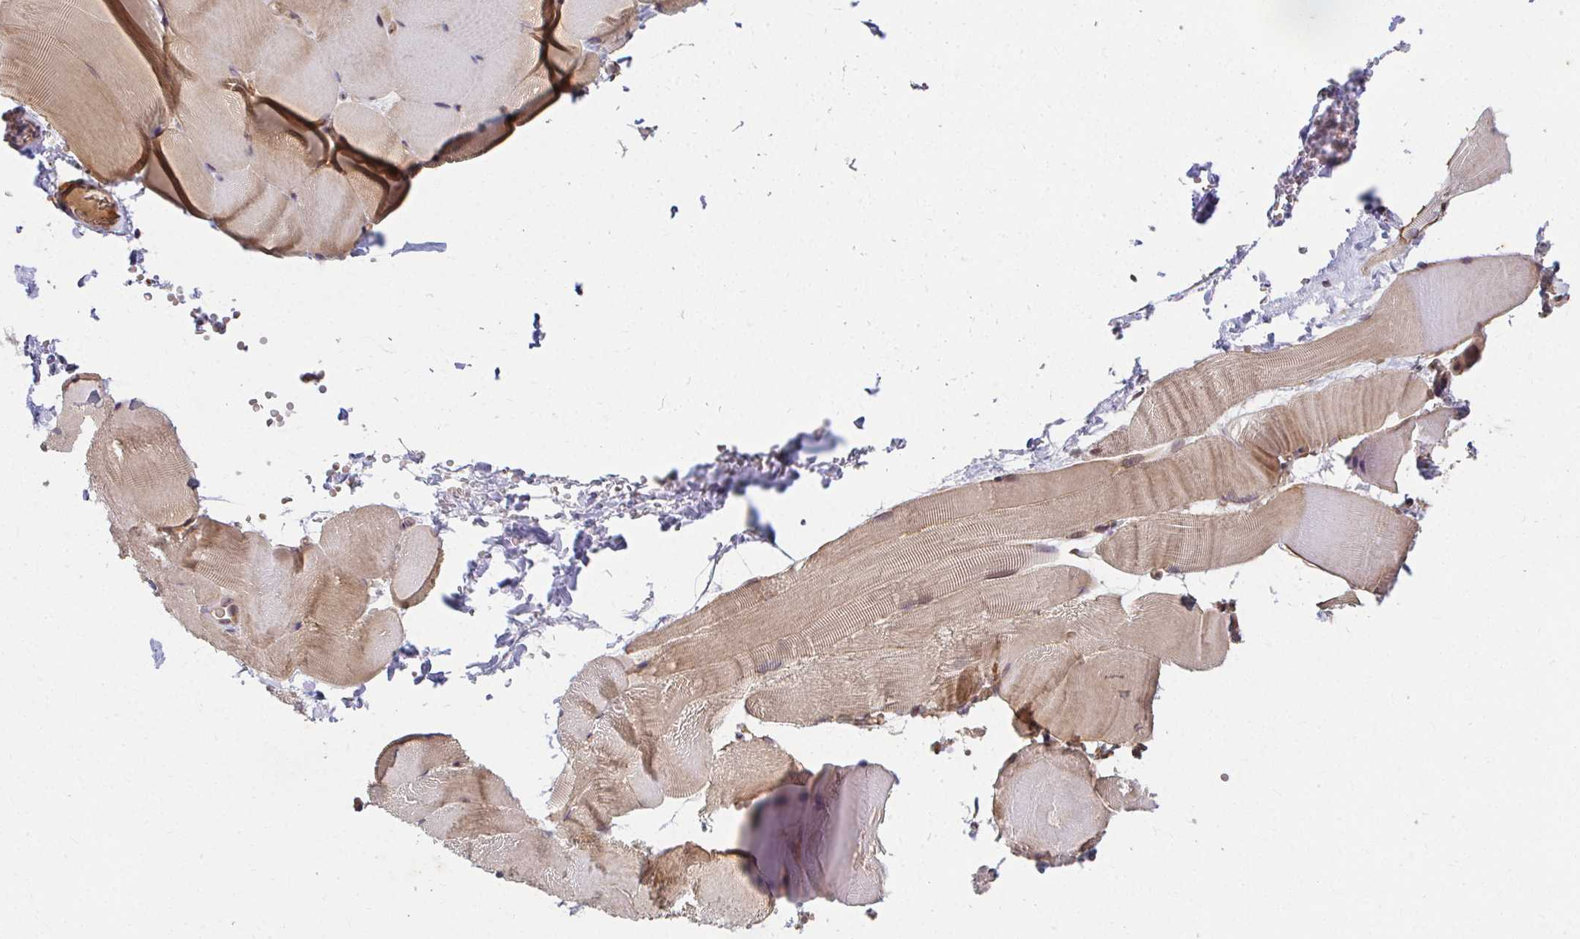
{"staining": {"intensity": "moderate", "quantity": "25%-75%", "location": "cytoplasmic/membranous"}, "tissue": "skeletal muscle", "cell_type": "Myocytes", "image_type": "normal", "snomed": [{"axis": "morphology", "description": "Normal tissue, NOS"}, {"axis": "topography", "description": "Skeletal muscle"}], "caption": "Unremarkable skeletal muscle displays moderate cytoplasmic/membranous expression in approximately 25%-75% of myocytes, visualized by immunohistochemistry.", "gene": "ANK3", "patient": {"sex": "female", "age": 37}}